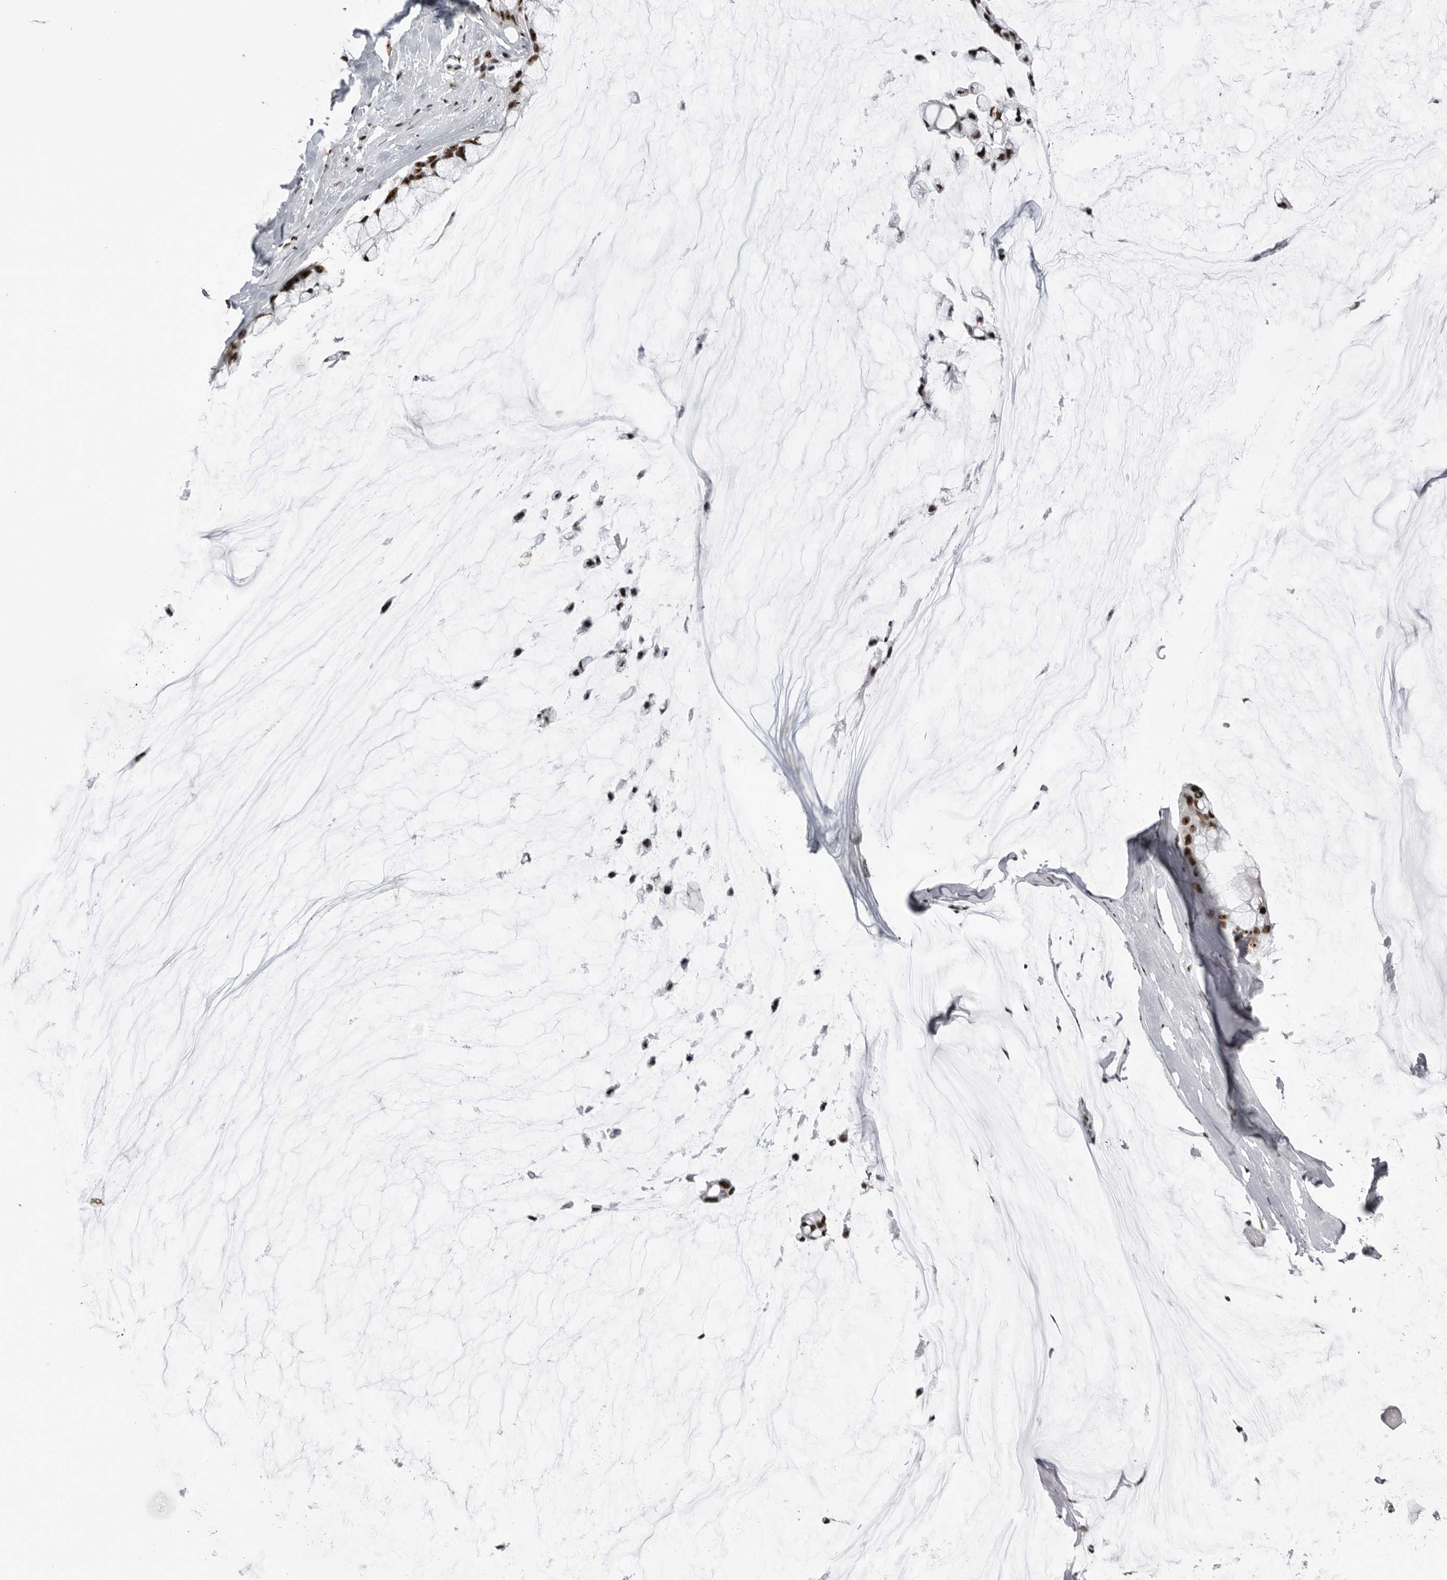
{"staining": {"intensity": "strong", "quantity": ">75%", "location": "nuclear"}, "tissue": "ovarian cancer", "cell_type": "Tumor cells", "image_type": "cancer", "snomed": [{"axis": "morphology", "description": "Cystadenocarcinoma, mucinous, NOS"}, {"axis": "topography", "description": "Ovary"}], "caption": "Ovarian mucinous cystadenocarcinoma stained with a protein marker demonstrates strong staining in tumor cells.", "gene": "DHX9", "patient": {"sex": "female", "age": 39}}